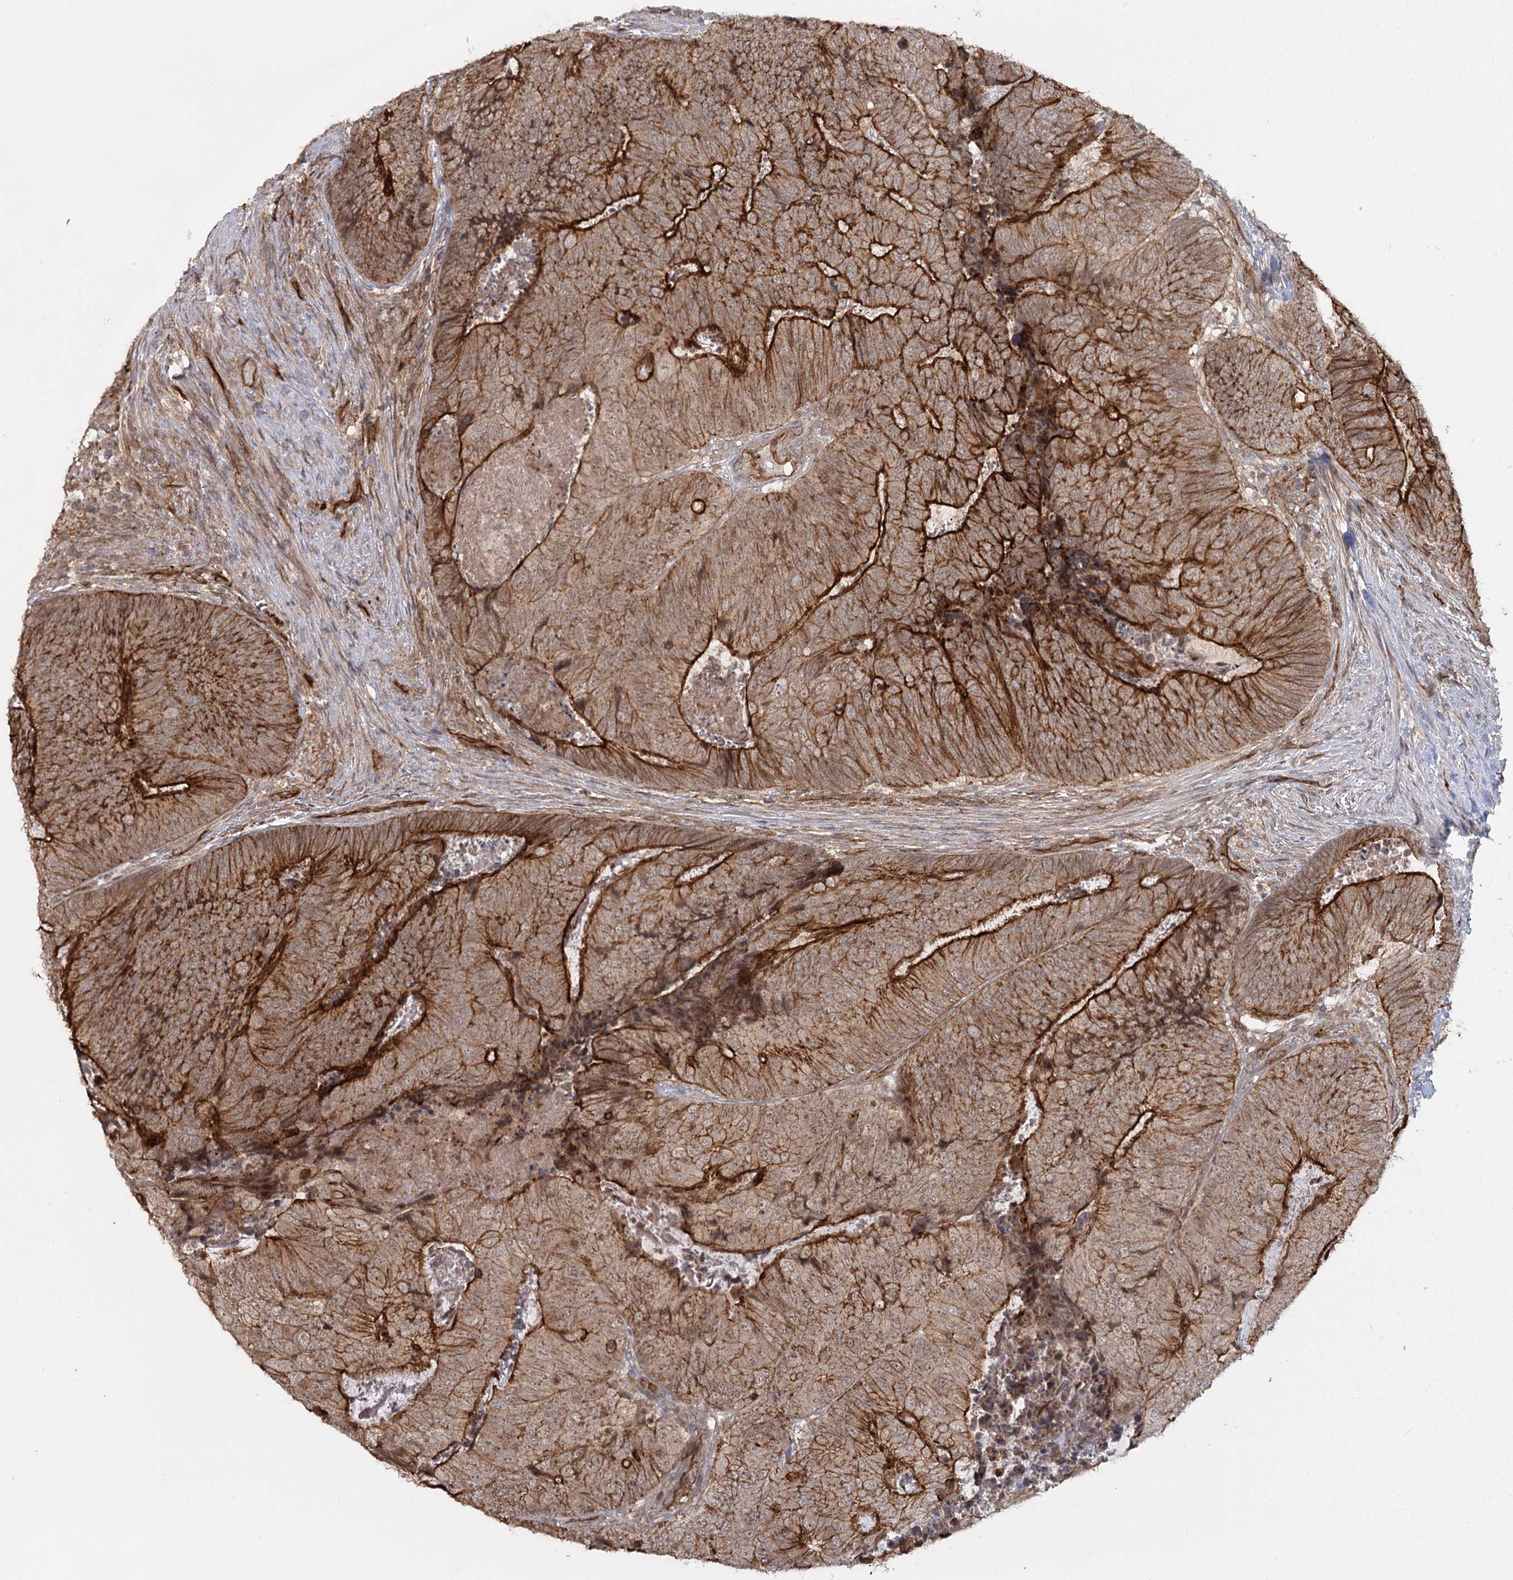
{"staining": {"intensity": "moderate", "quantity": ">75%", "location": "cytoplasmic/membranous"}, "tissue": "colorectal cancer", "cell_type": "Tumor cells", "image_type": "cancer", "snomed": [{"axis": "morphology", "description": "Adenocarcinoma, NOS"}, {"axis": "topography", "description": "Colon"}], "caption": "Immunohistochemical staining of human colorectal adenocarcinoma shows medium levels of moderate cytoplasmic/membranous protein expression in about >75% of tumor cells.", "gene": "RPP14", "patient": {"sex": "female", "age": 67}}